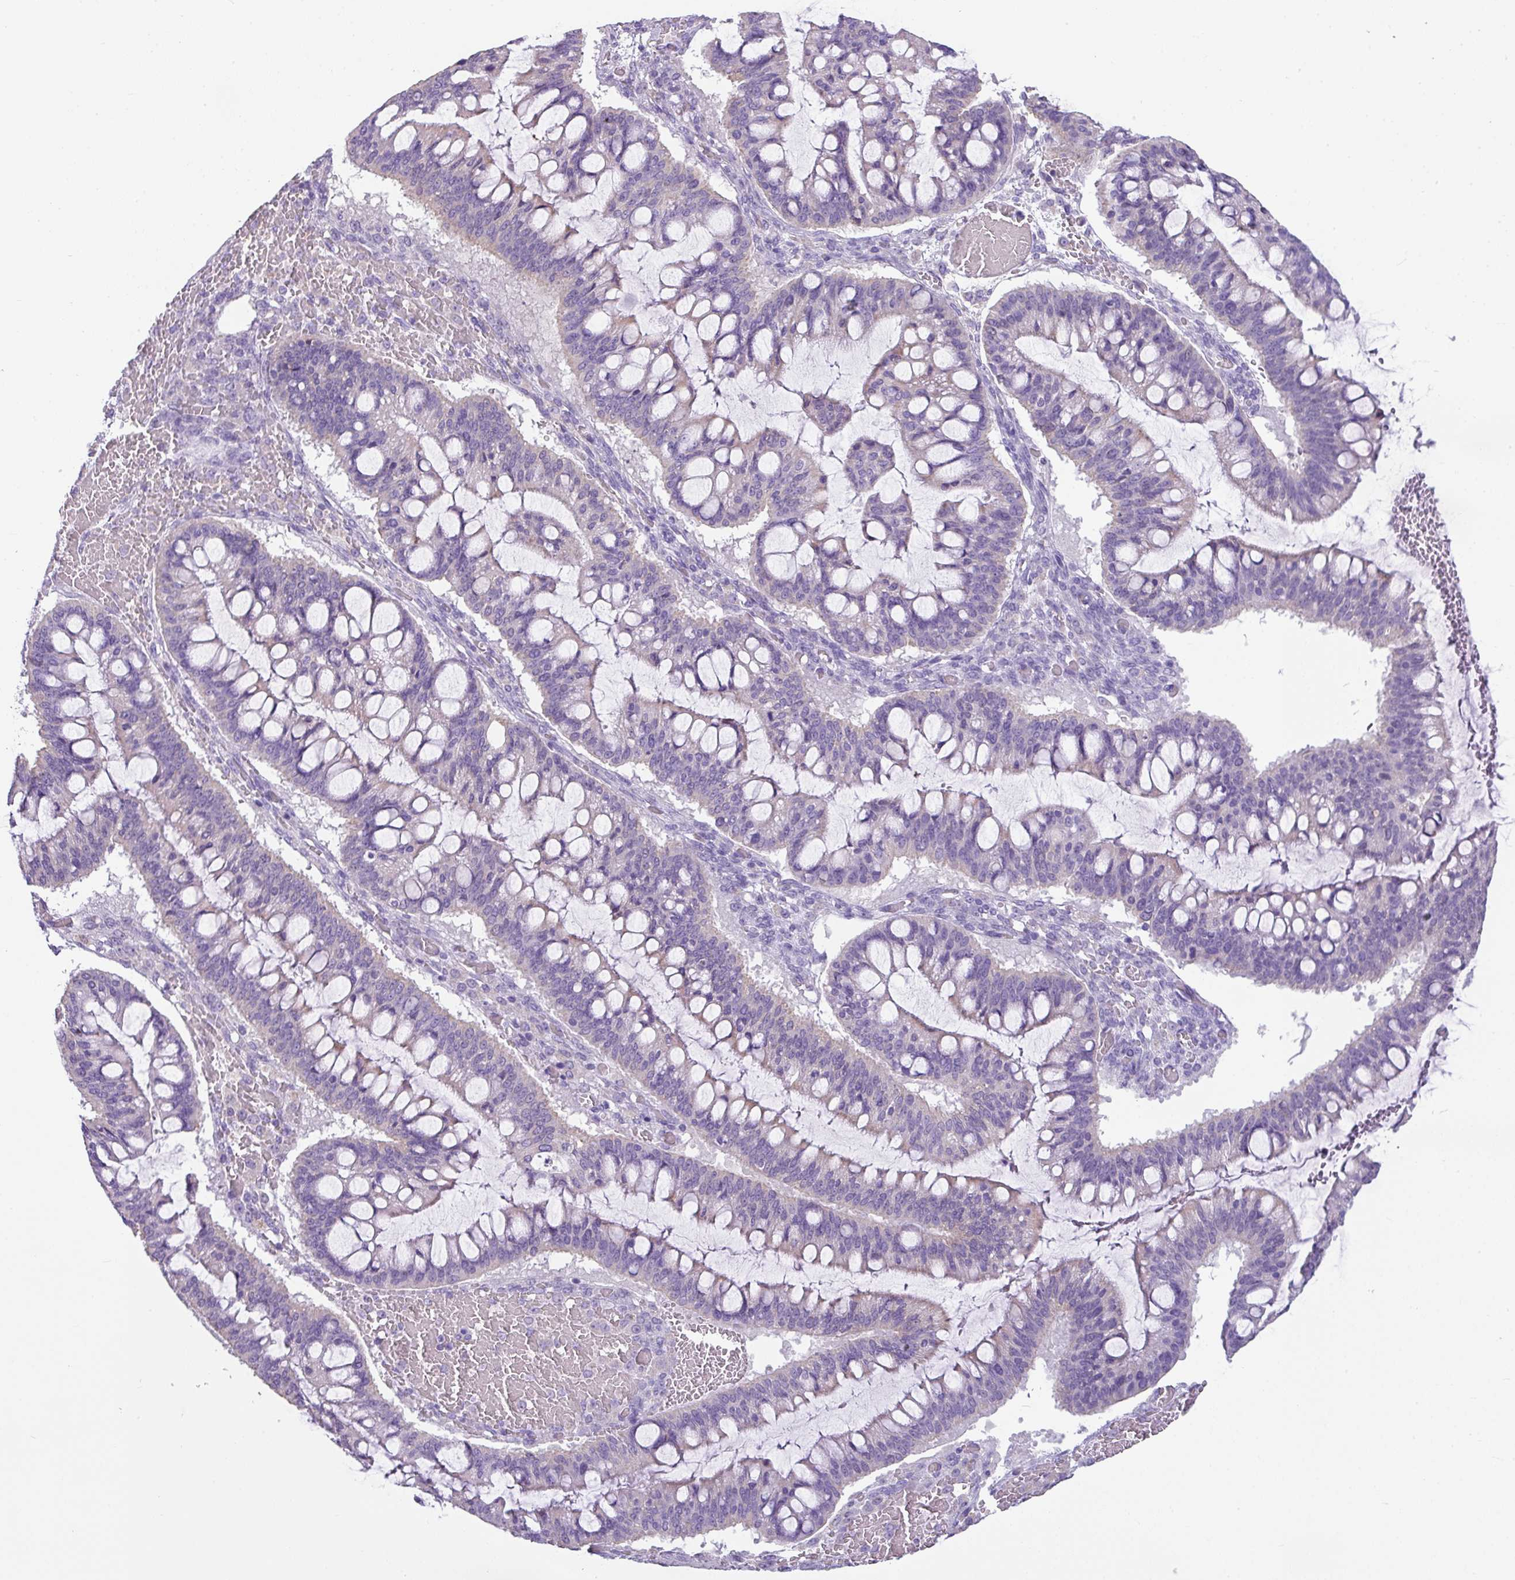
{"staining": {"intensity": "negative", "quantity": "none", "location": "none"}, "tissue": "ovarian cancer", "cell_type": "Tumor cells", "image_type": "cancer", "snomed": [{"axis": "morphology", "description": "Cystadenocarcinoma, mucinous, NOS"}, {"axis": "topography", "description": "Ovary"}], "caption": "Immunohistochemistry photomicrograph of ovarian mucinous cystadenocarcinoma stained for a protein (brown), which displays no positivity in tumor cells.", "gene": "PALS2", "patient": {"sex": "female", "age": 73}}